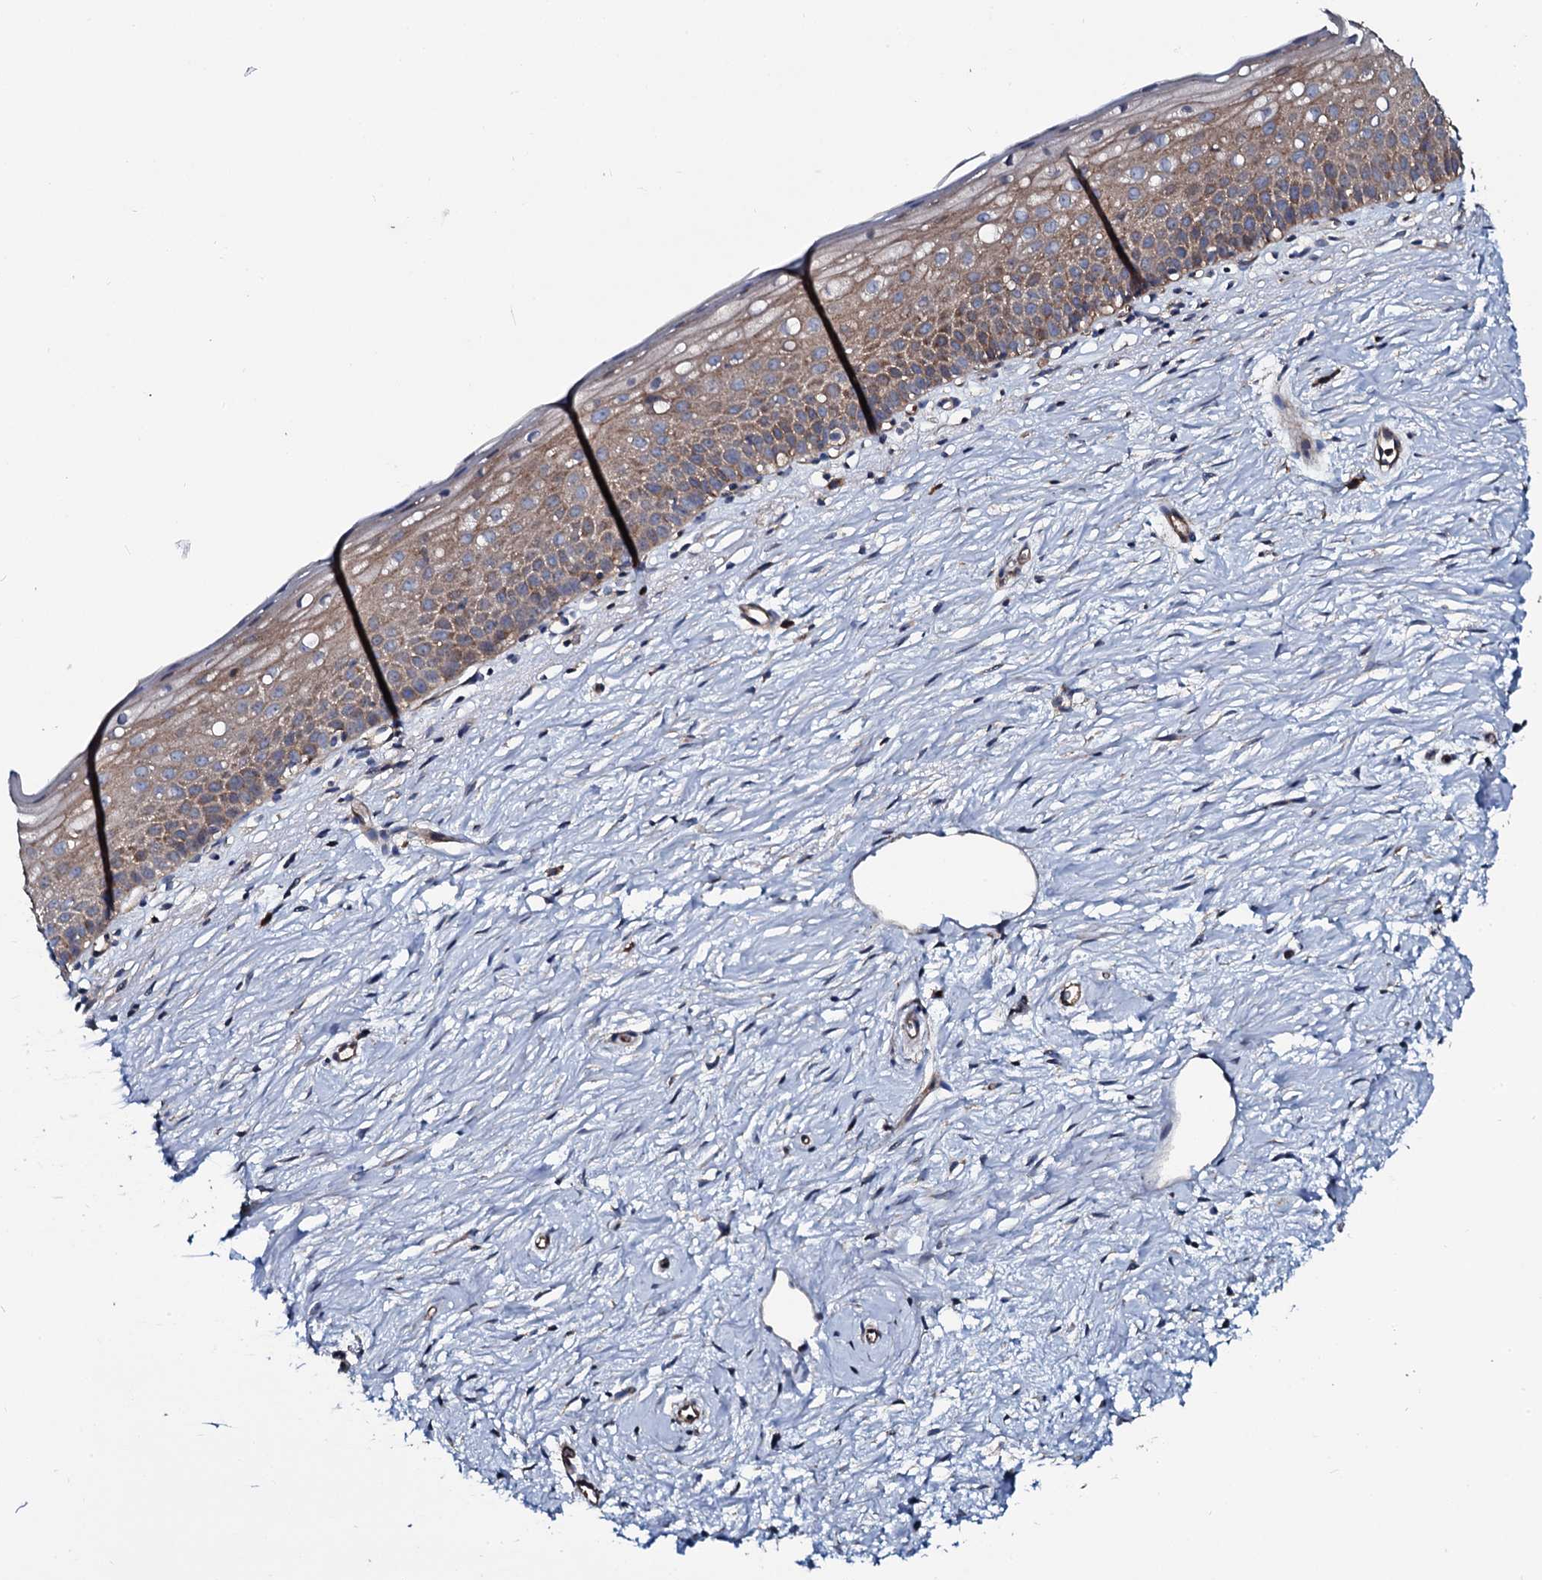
{"staining": {"intensity": "moderate", "quantity": ">75%", "location": "cytoplasmic/membranous"}, "tissue": "cervix", "cell_type": "Glandular cells", "image_type": "normal", "snomed": [{"axis": "morphology", "description": "Normal tissue, NOS"}, {"axis": "topography", "description": "Cervix"}], "caption": "Brown immunohistochemical staining in benign cervix reveals moderate cytoplasmic/membranous staining in approximately >75% of glandular cells.", "gene": "USPL1", "patient": {"sex": "female", "age": 57}}